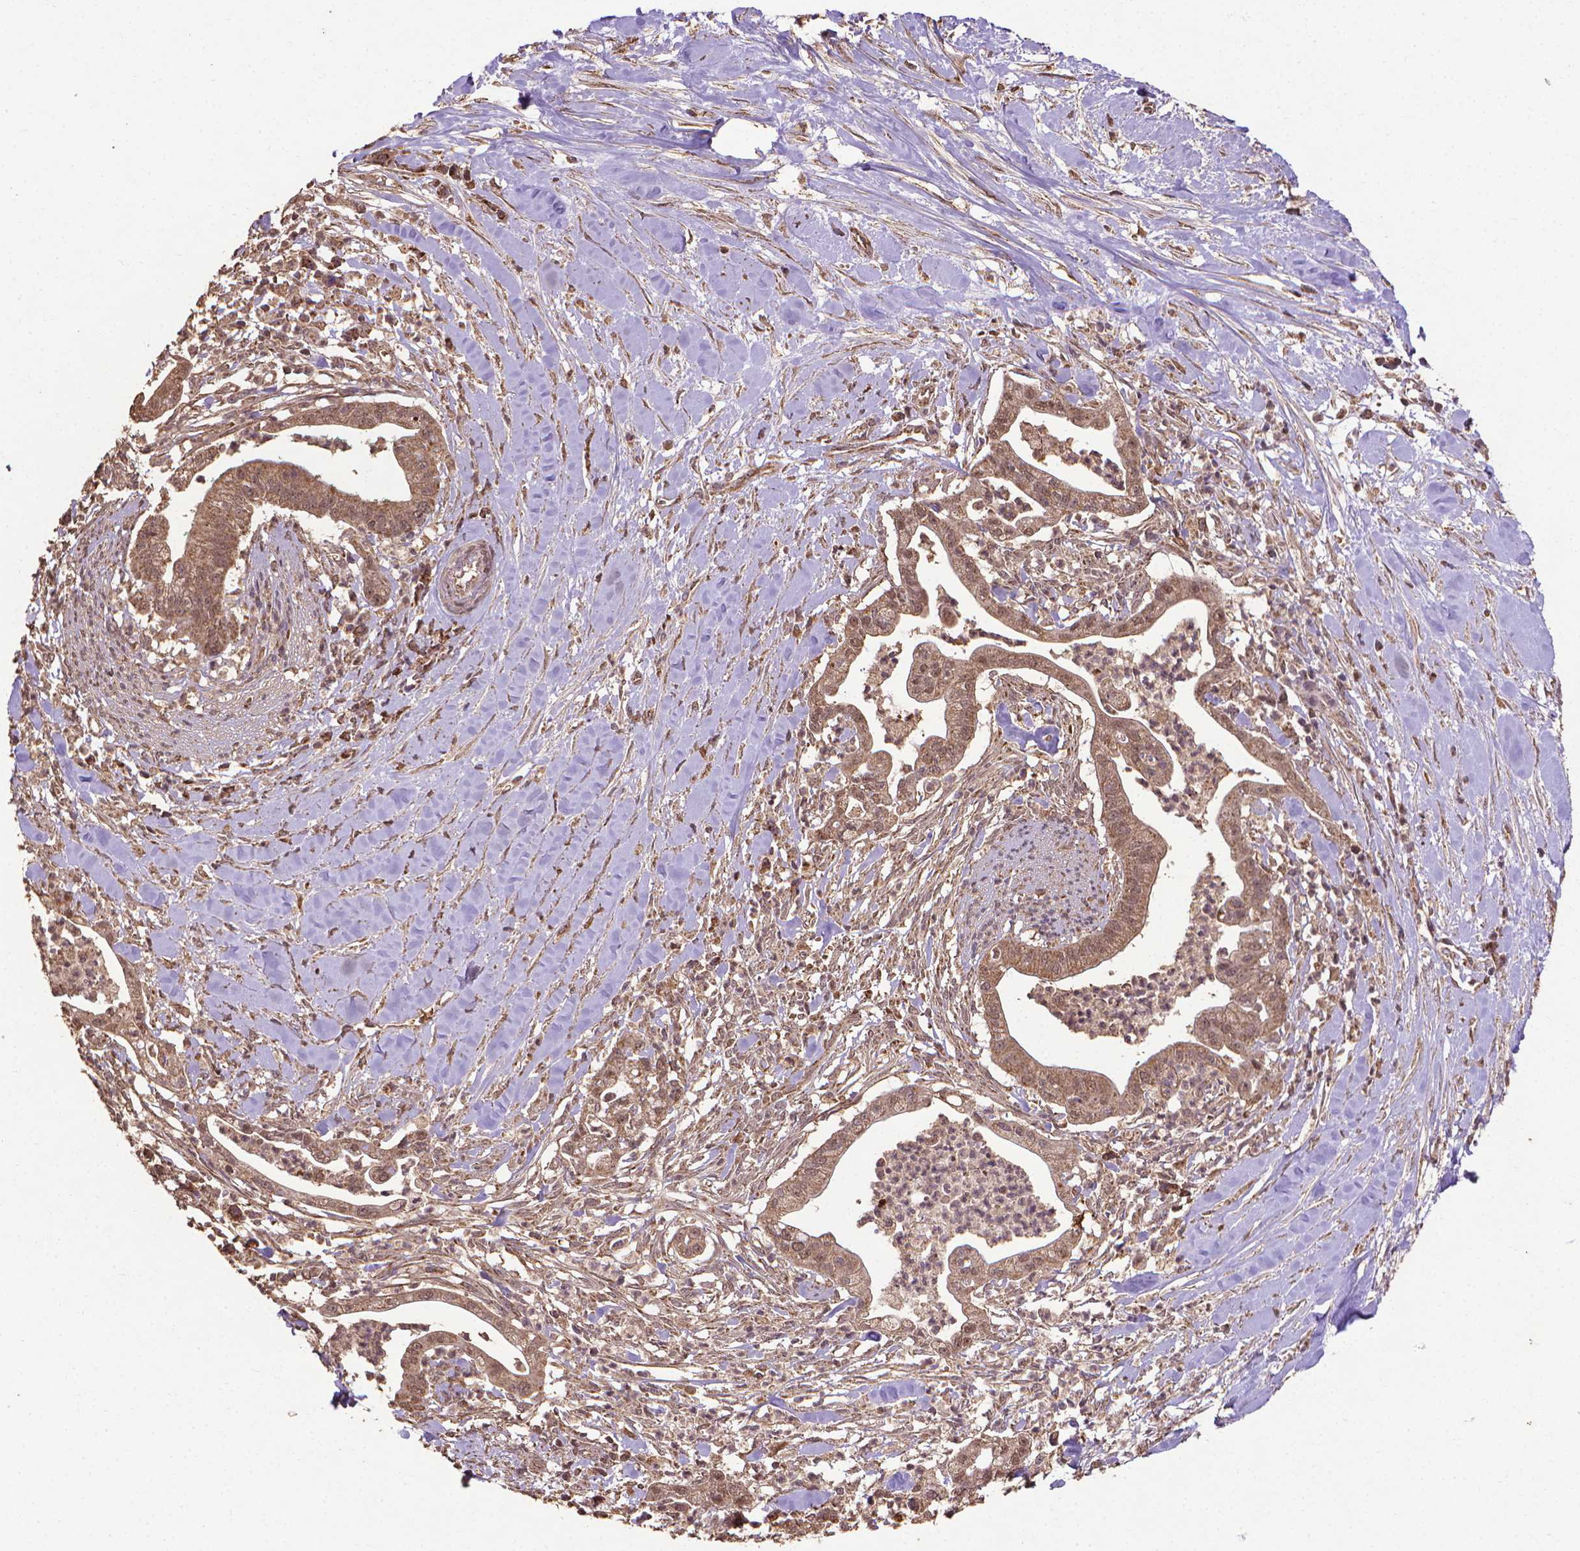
{"staining": {"intensity": "moderate", "quantity": ">75%", "location": "cytoplasmic/membranous,nuclear"}, "tissue": "pancreatic cancer", "cell_type": "Tumor cells", "image_type": "cancer", "snomed": [{"axis": "morphology", "description": "Normal tissue, NOS"}, {"axis": "morphology", "description": "Adenocarcinoma, NOS"}, {"axis": "topography", "description": "Lymph node"}, {"axis": "topography", "description": "Pancreas"}], "caption": "Tumor cells show medium levels of moderate cytoplasmic/membranous and nuclear positivity in about >75% of cells in pancreatic cancer (adenocarcinoma).", "gene": "DCAF1", "patient": {"sex": "female", "age": 58}}